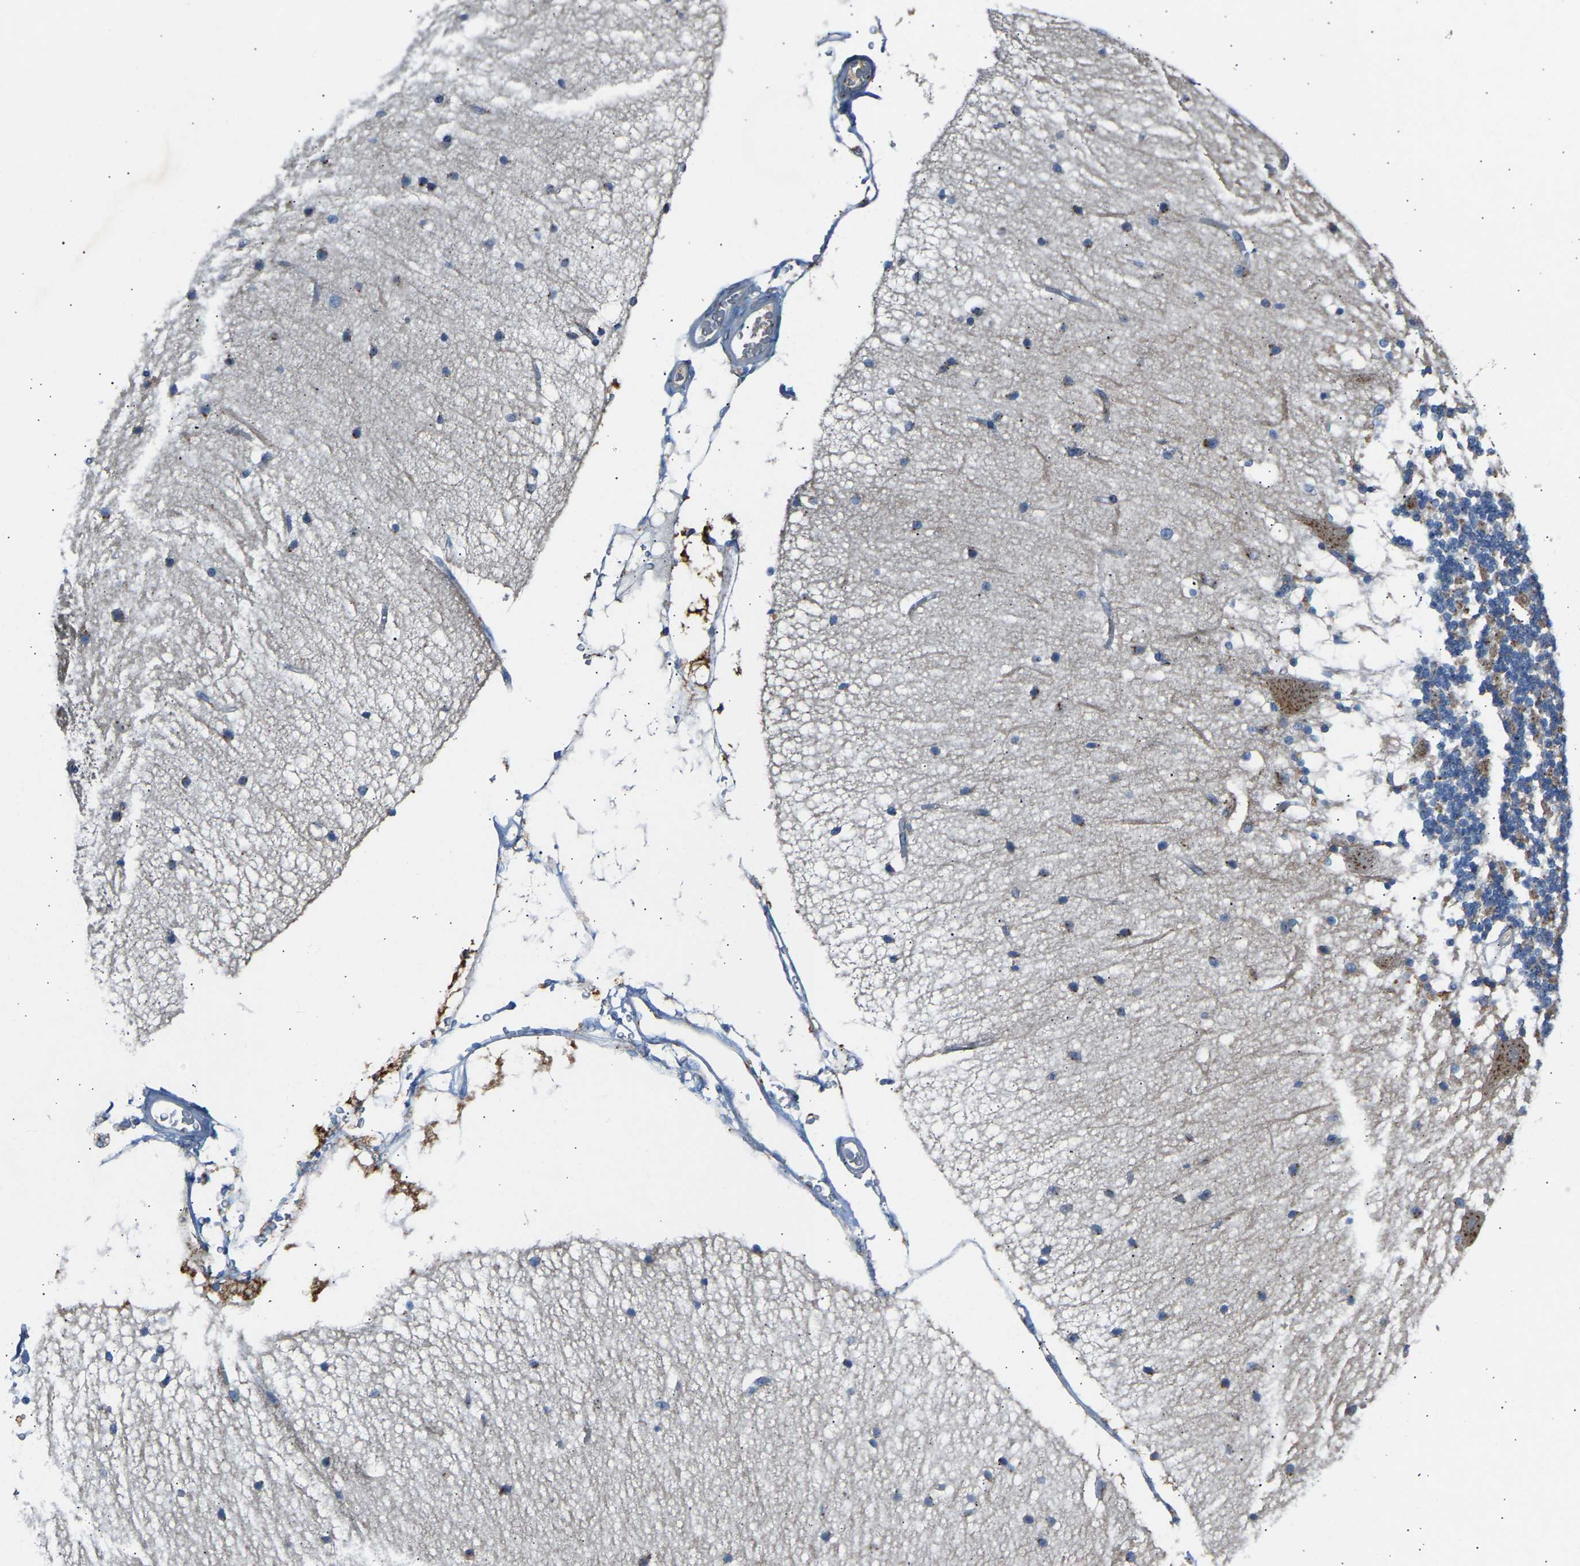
{"staining": {"intensity": "moderate", "quantity": "25%-75%", "location": "cytoplasmic/membranous"}, "tissue": "cerebellum", "cell_type": "Cells in granular layer", "image_type": "normal", "snomed": [{"axis": "morphology", "description": "Normal tissue, NOS"}, {"axis": "topography", "description": "Cerebellum"}], "caption": "A micrograph of human cerebellum stained for a protein reveals moderate cytoplasmic/membranous brown staining in cells in granular layer. The protein of interest is stained brown, and the nuclei are stained in blue (DAB IHC with brightfield microscopy, high magnification).", "gene": "CYREN", "patient": {"sex": "female", "age": 54}}